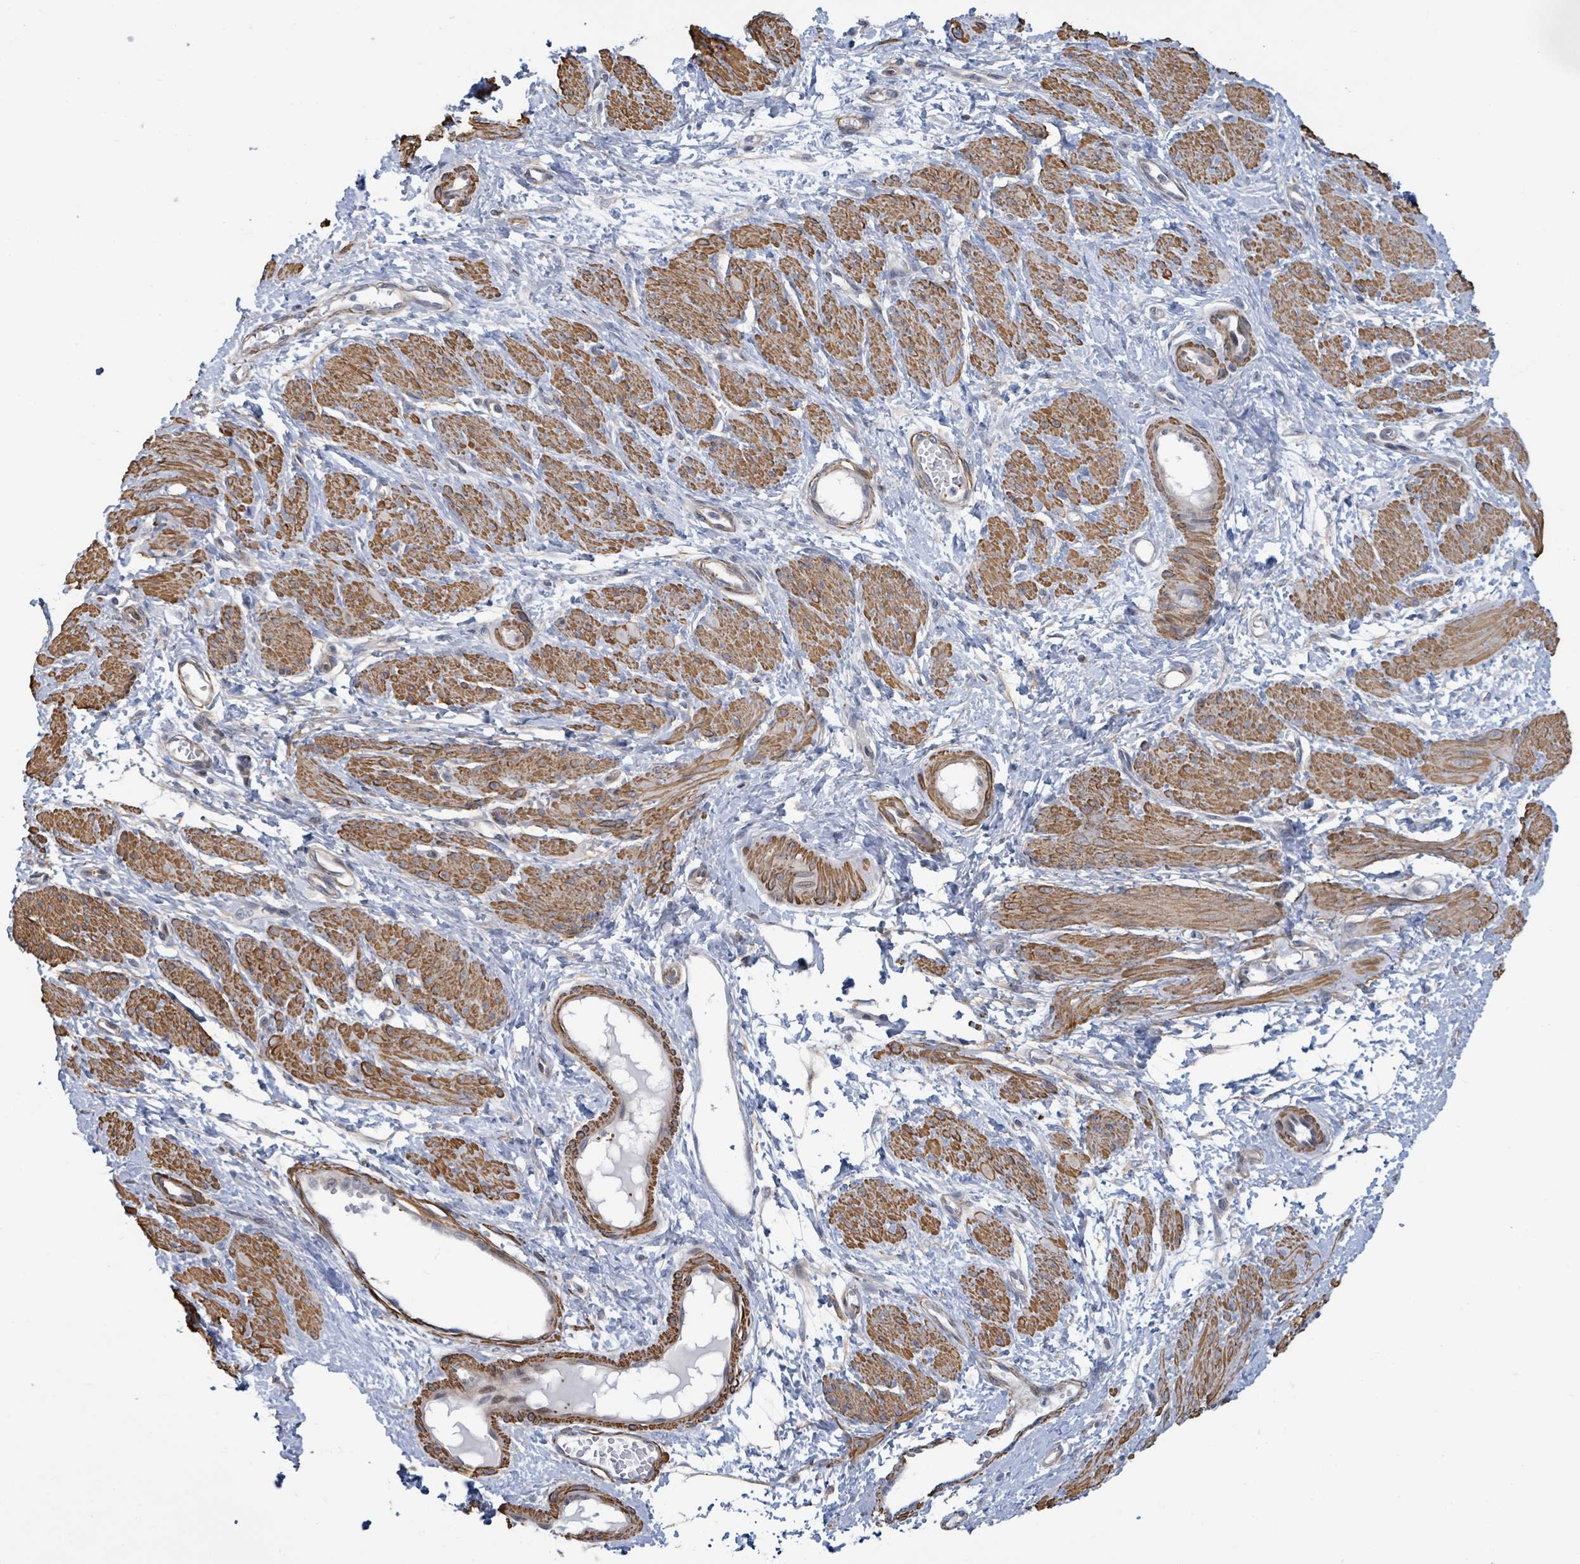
{"staining": {"intensity": "moderate", "quantity": ">75%", "location": "cytoplasmic/membranous"}, "tissue": "smooth muscle", "cell_type": "Smooth muscle cells", "image_type": "normal", "snomed": [{"axis": "morphology", "description": "Normal tissue, NOS"}, {"axis": "topography", "description": "Smooth muscle"}, {"axis": "topography", "description": "Uterus"}], "caption": "Normal smooth muscle was stained to show a protein in brown. There is medium levels of moderate cytoplasmic/membranous staining in approximately >75% of smooth muscle cells. The staining is performed using DAB brown chromogen to label protein expression. The nuclei are counter-stained blue using hematoxylin.", "gene": "DMRTC1B", "patient": {"sex": "female", "age": 39}}